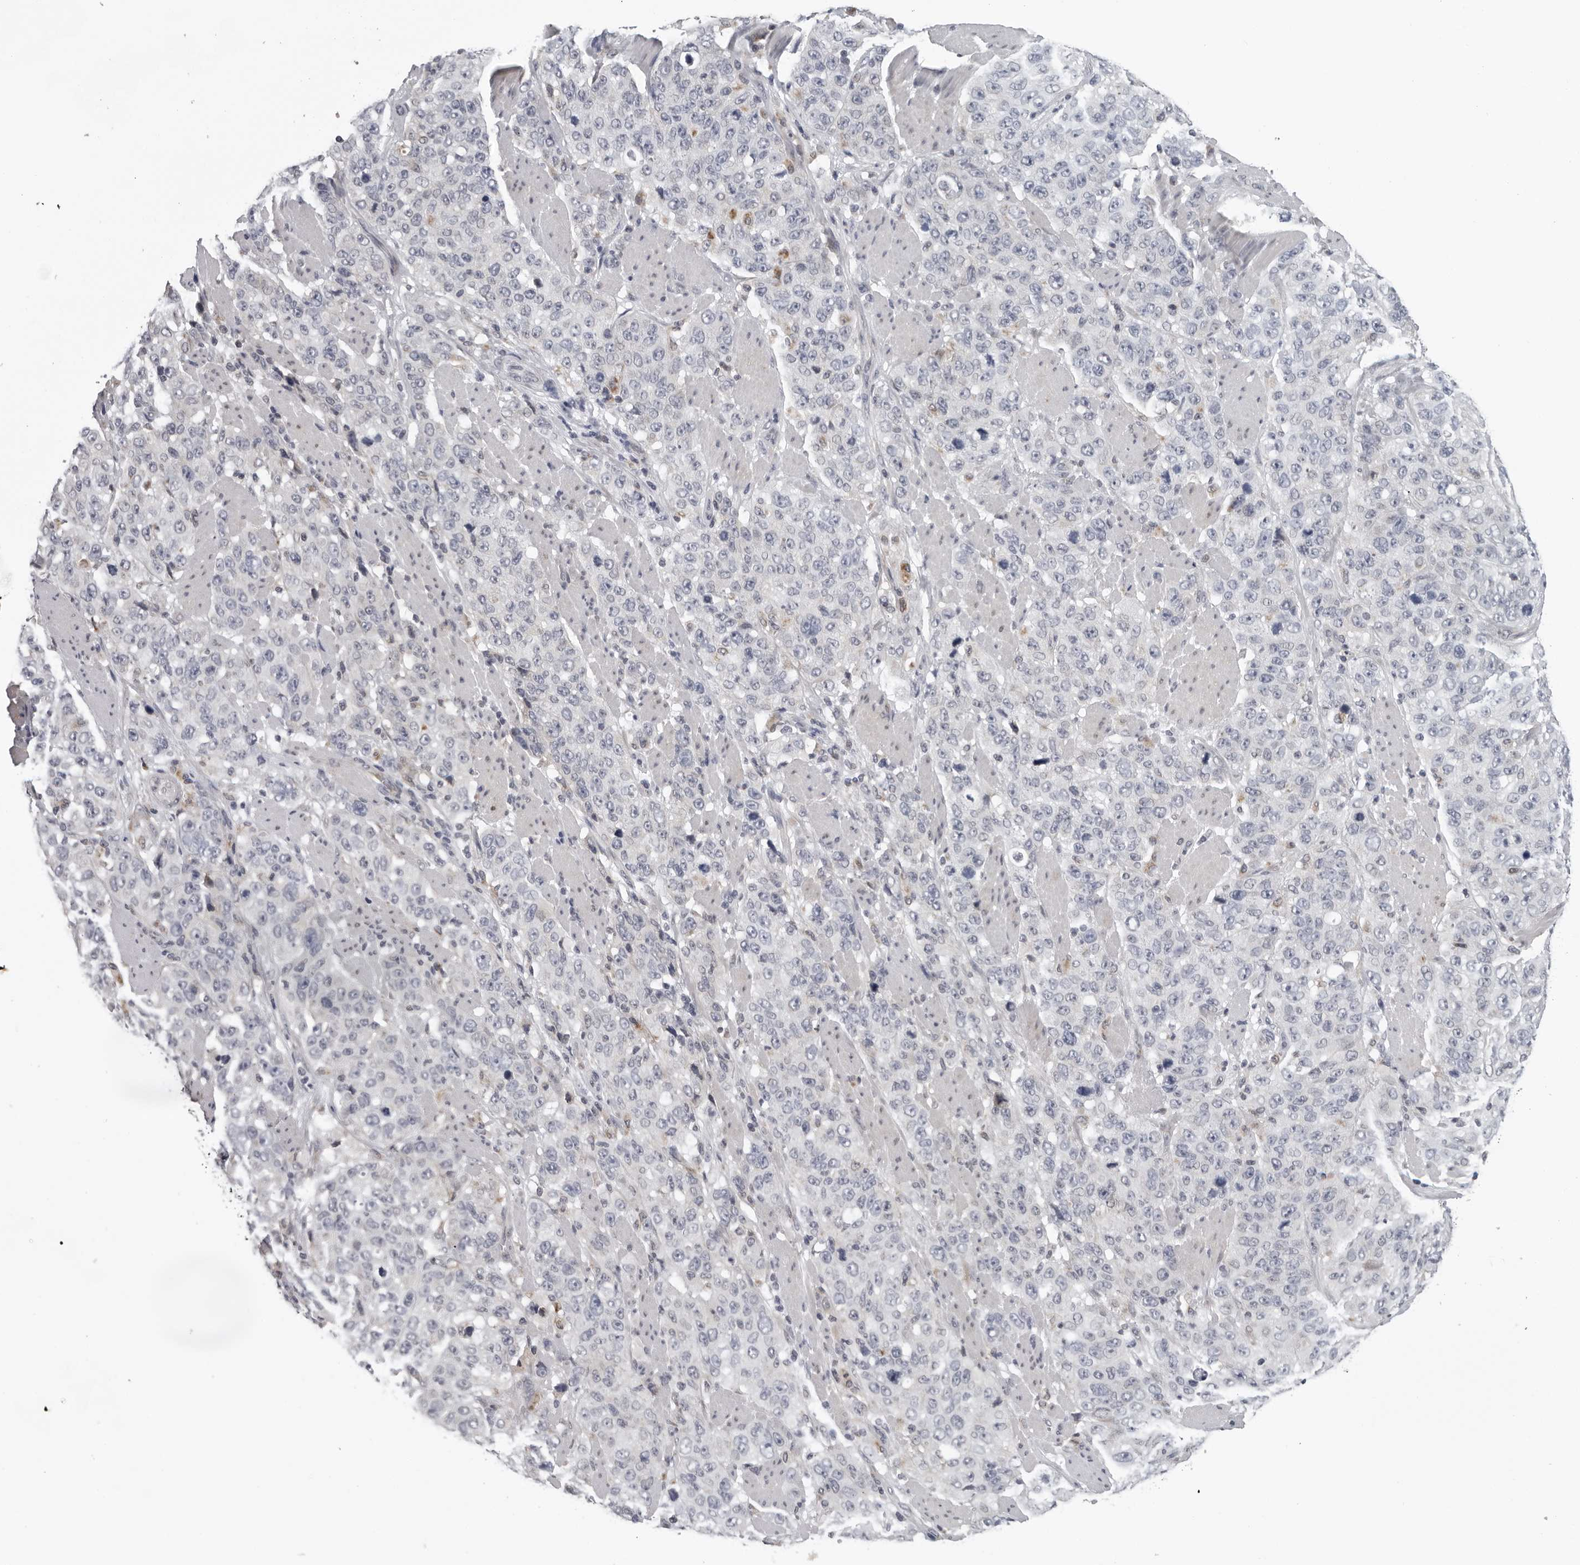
{"staining": {"intensity": "negative", "quantity": "none", "location": "none"}, "tissue": "stomach cancer", "cell_type": "Tumor cells", "image_type": "cancer", "snomed": [{"axis": "morphology", "description": "Adenocarcinoma, NOS"}, {"axis": "topography", "description": "Stomach"}], "caption": "Protein analysis of stomach cancer (adenocarcinoma) displays no significant staining in tumor cells.", "gene": "CPT2", "patient": {"sex": "male", "age": 48}}